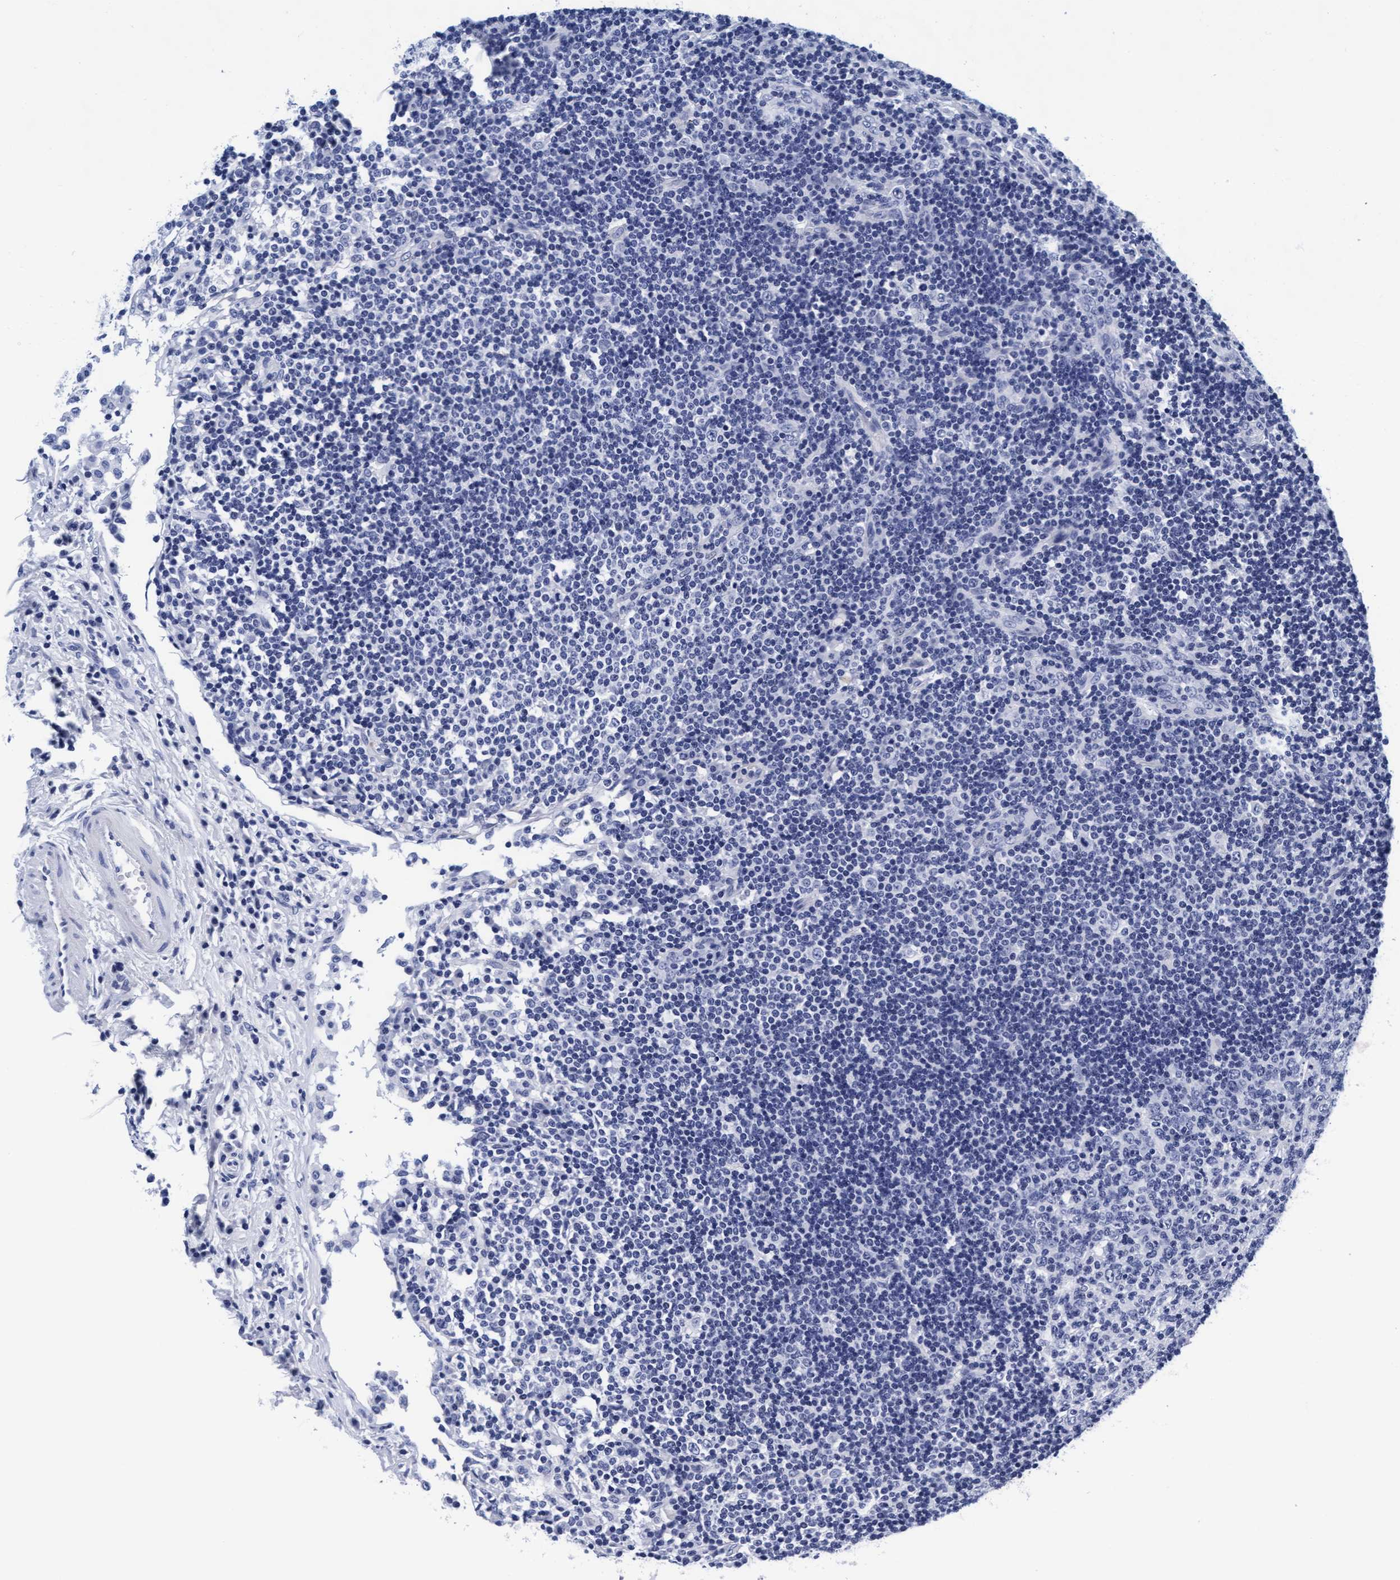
{"staining": {"intensity": "negative", "quantity": "none", "location": "none"}, "tissue": "lymph node", "cell_type": "Germinal center cells", "image_type": "normal", "snomed": [{"axis": "morphology", "description": "Normal tissue, NOS"}, {"axis": "topography", "description": "Lymph node"}], "caption": "Immunohistochemistry (IHC) of normal lymph node shows no expression in germinal center cells.", "gene": "ARSG", "patient": {"sex": "female", "age": 53}}